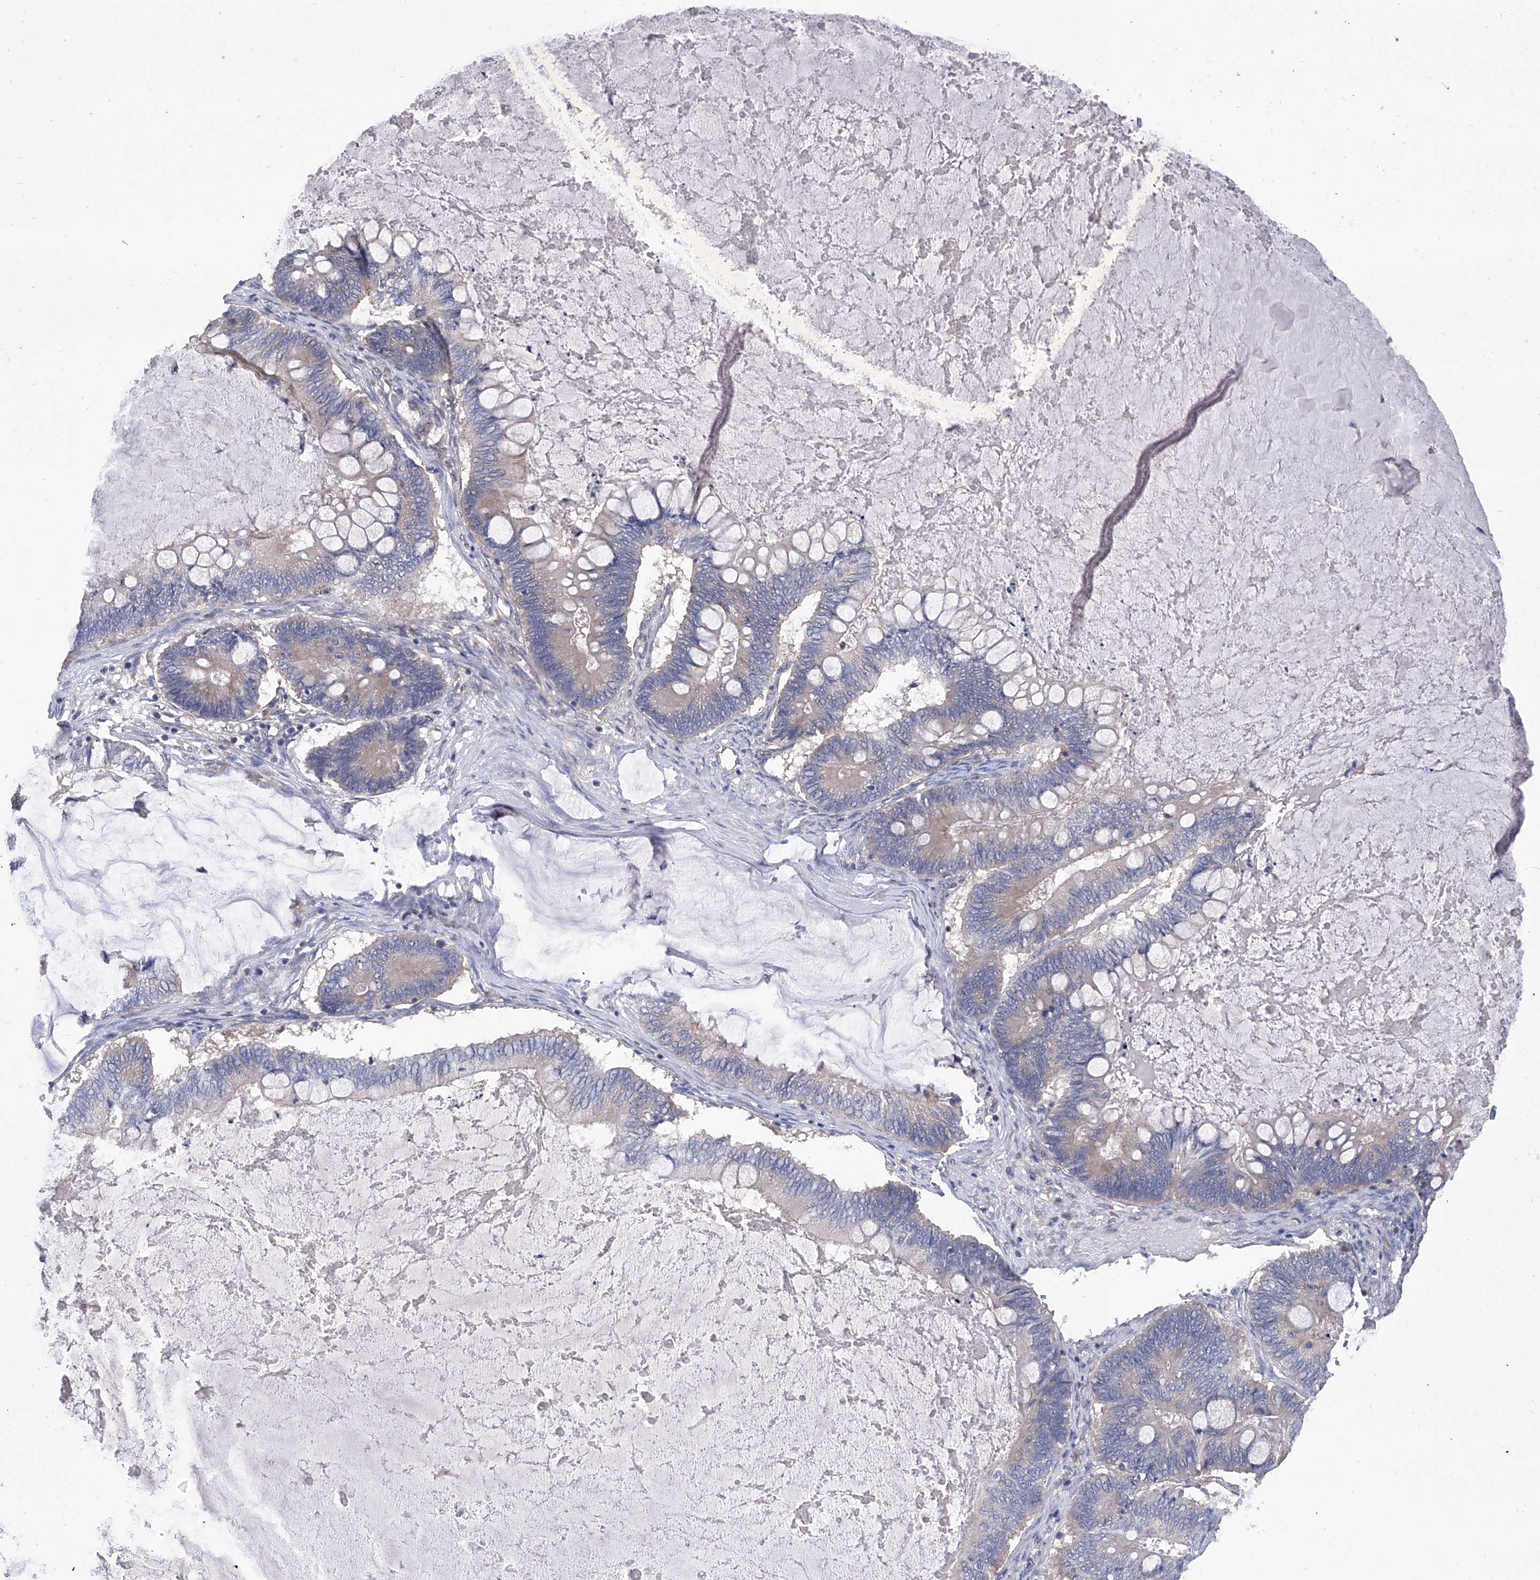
{"staining": {"intensity": "weak", "quantity": "<25%", "location": "cytoplasmic/membranous"}, "tissue": "ovarian cancer", "cell_type": "Tumor cells", "image_type": "cancer", "snomed": [{"axis": "morphology", "description": "Cystadenocarcinoma, mucinous, NOS"}, {"axis": "topography", "description": "Ovary"}], "caption": "IHC of human ovarian cancer demonstrates no expression in tumor cells.", "gene": "TJAP1", "patient": {"sex": "female", "age": 61}}